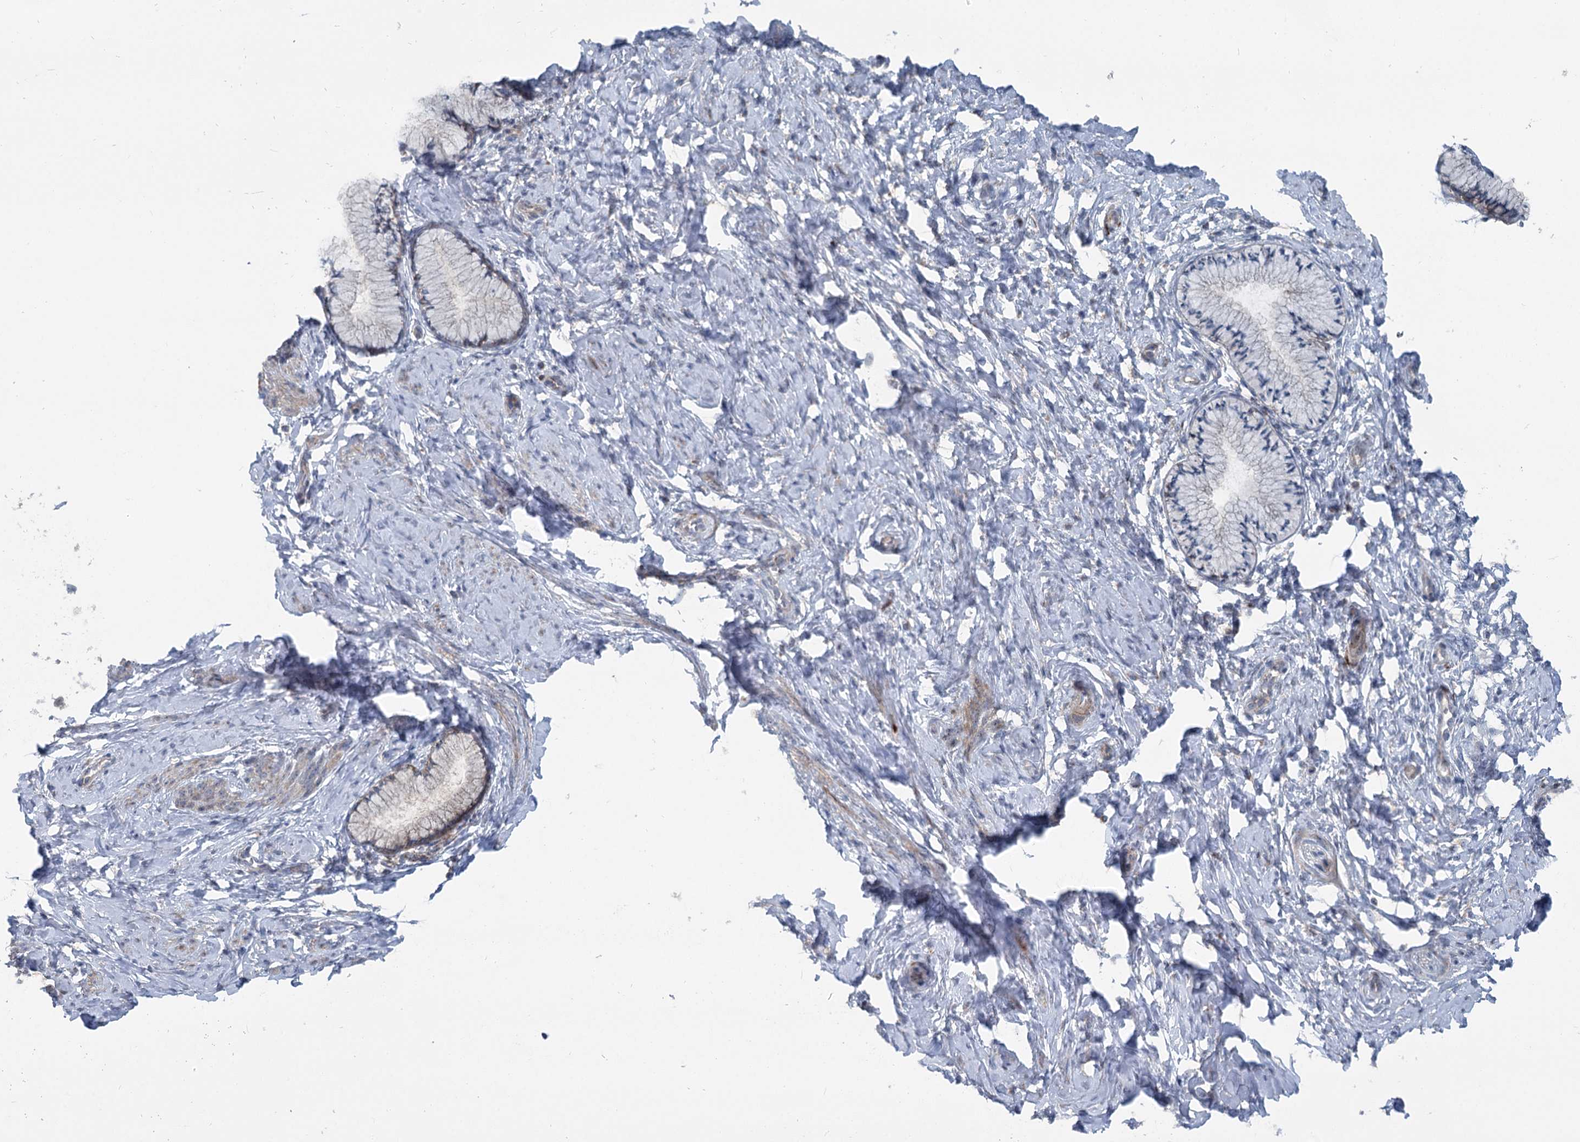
{"staining": {"intensity": "moderate", "quantity": "<25%", "location": "cytoplasmic/membranous"}, "tissue": "cervix", "cell_type": "Glandular cells", "image_type": "normal", "snomed": [{"axis": "morphology", "description": "Normal tissue, NOS"}, {"axis": "topography", "description": "Cervix"}], "caption": "Immunohistochemical staining of unremarkable human cervix reveals low levels of moderate cytoplasmic/membranous positivity in approximately <25% of glandular cells.", "gene": "MARK2", "patient": {"sex": "female", "age": 33}}